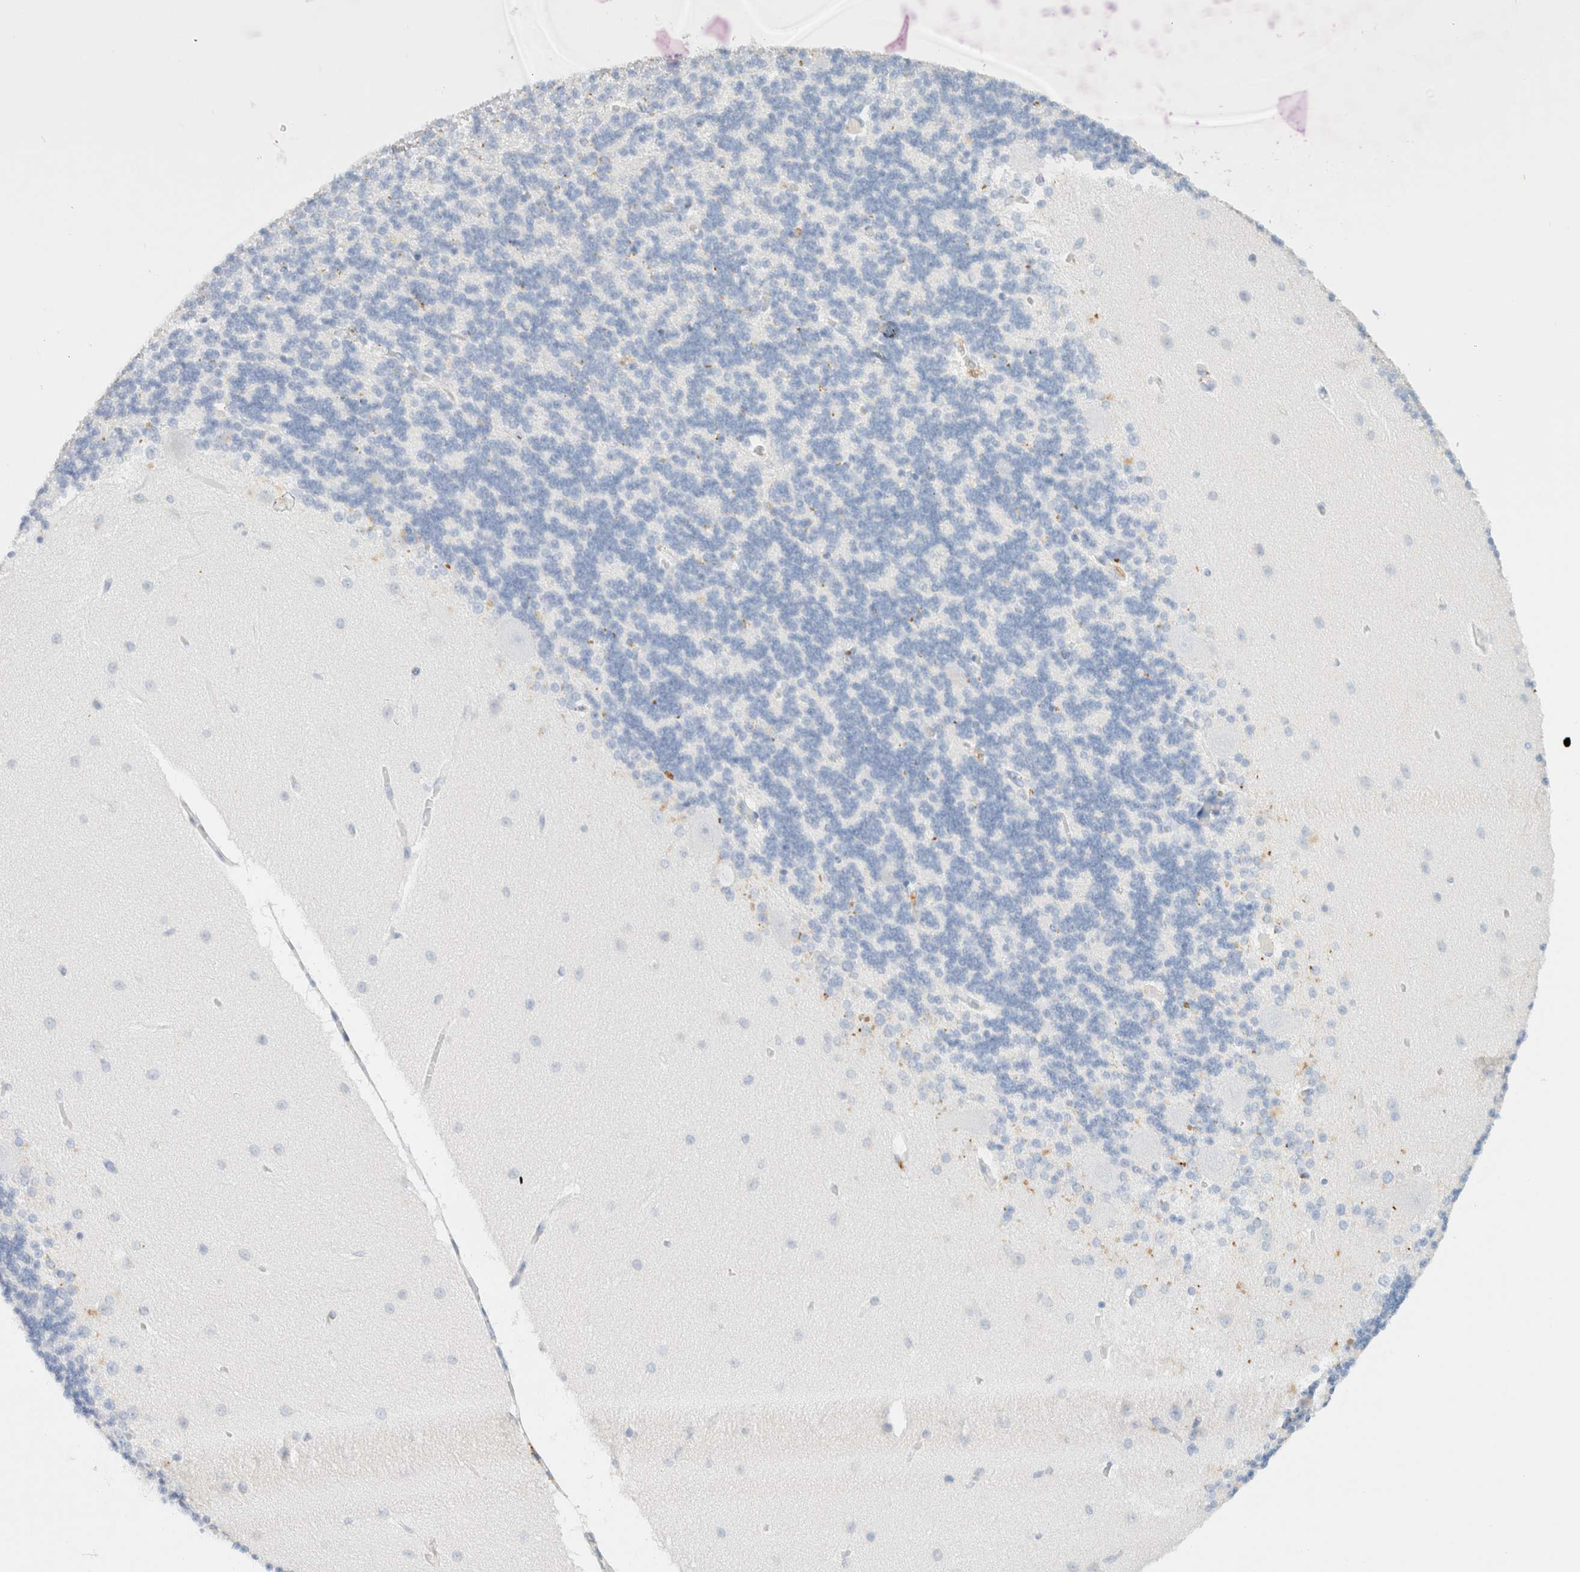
{"staining": {"intensity": "negative", "quantity": "none", "location": "none"}, "tissue": "cerebellum", "cell_type": "Cells in granular layer", "image_type": "normal", "snomed": [{"axis": "morphology", "description": "Normal tissue, NOS"}, {"axis": "topography", "description": "Cerebellum"}], "caption": "A histopathology image of cerebellum stained for a protein exhibits no brown staining in cells in granular layer. (DAB IHC, high magnification).", "gene": "CPQ", "patient": {"sex": "female", "age": 54}}